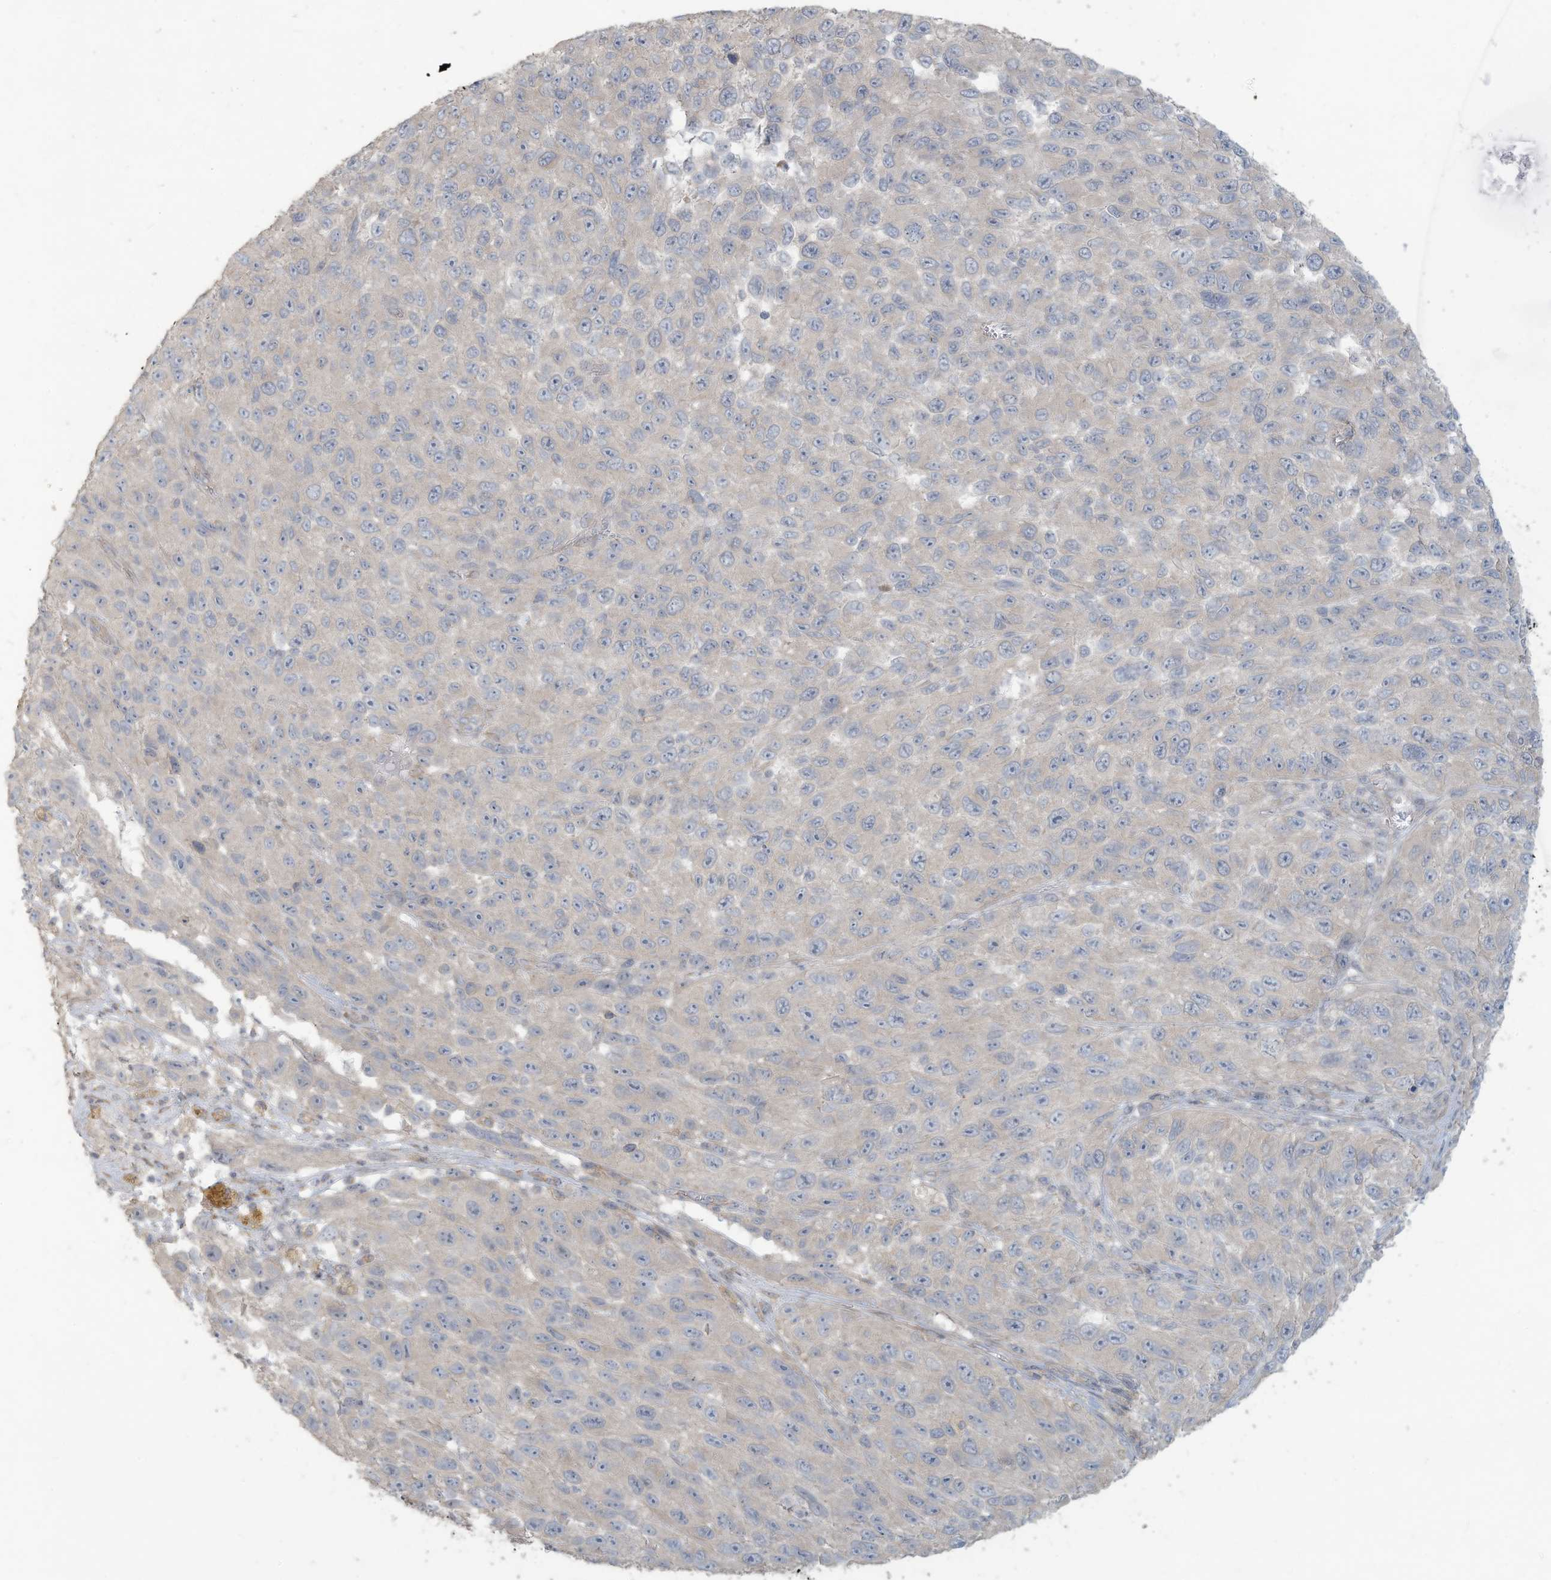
{"staining": {"intensity": "negative", "quantity": "none", "location": "none"}, "tissue": "melanoma", "cell_type": "Tumor cells", "image_type": "cancer", "snomed": [{"axis": "morphology", "description": "Malignant melanoma, NOS"}, {"axis": "topography", "description": "Skin"}], "caption": "The immunohistochemistry image has no significant expression in tumor cells of melanoma tissue.", "gene": "MAGIX", "patient": {"sex": "female", "age": 96}}